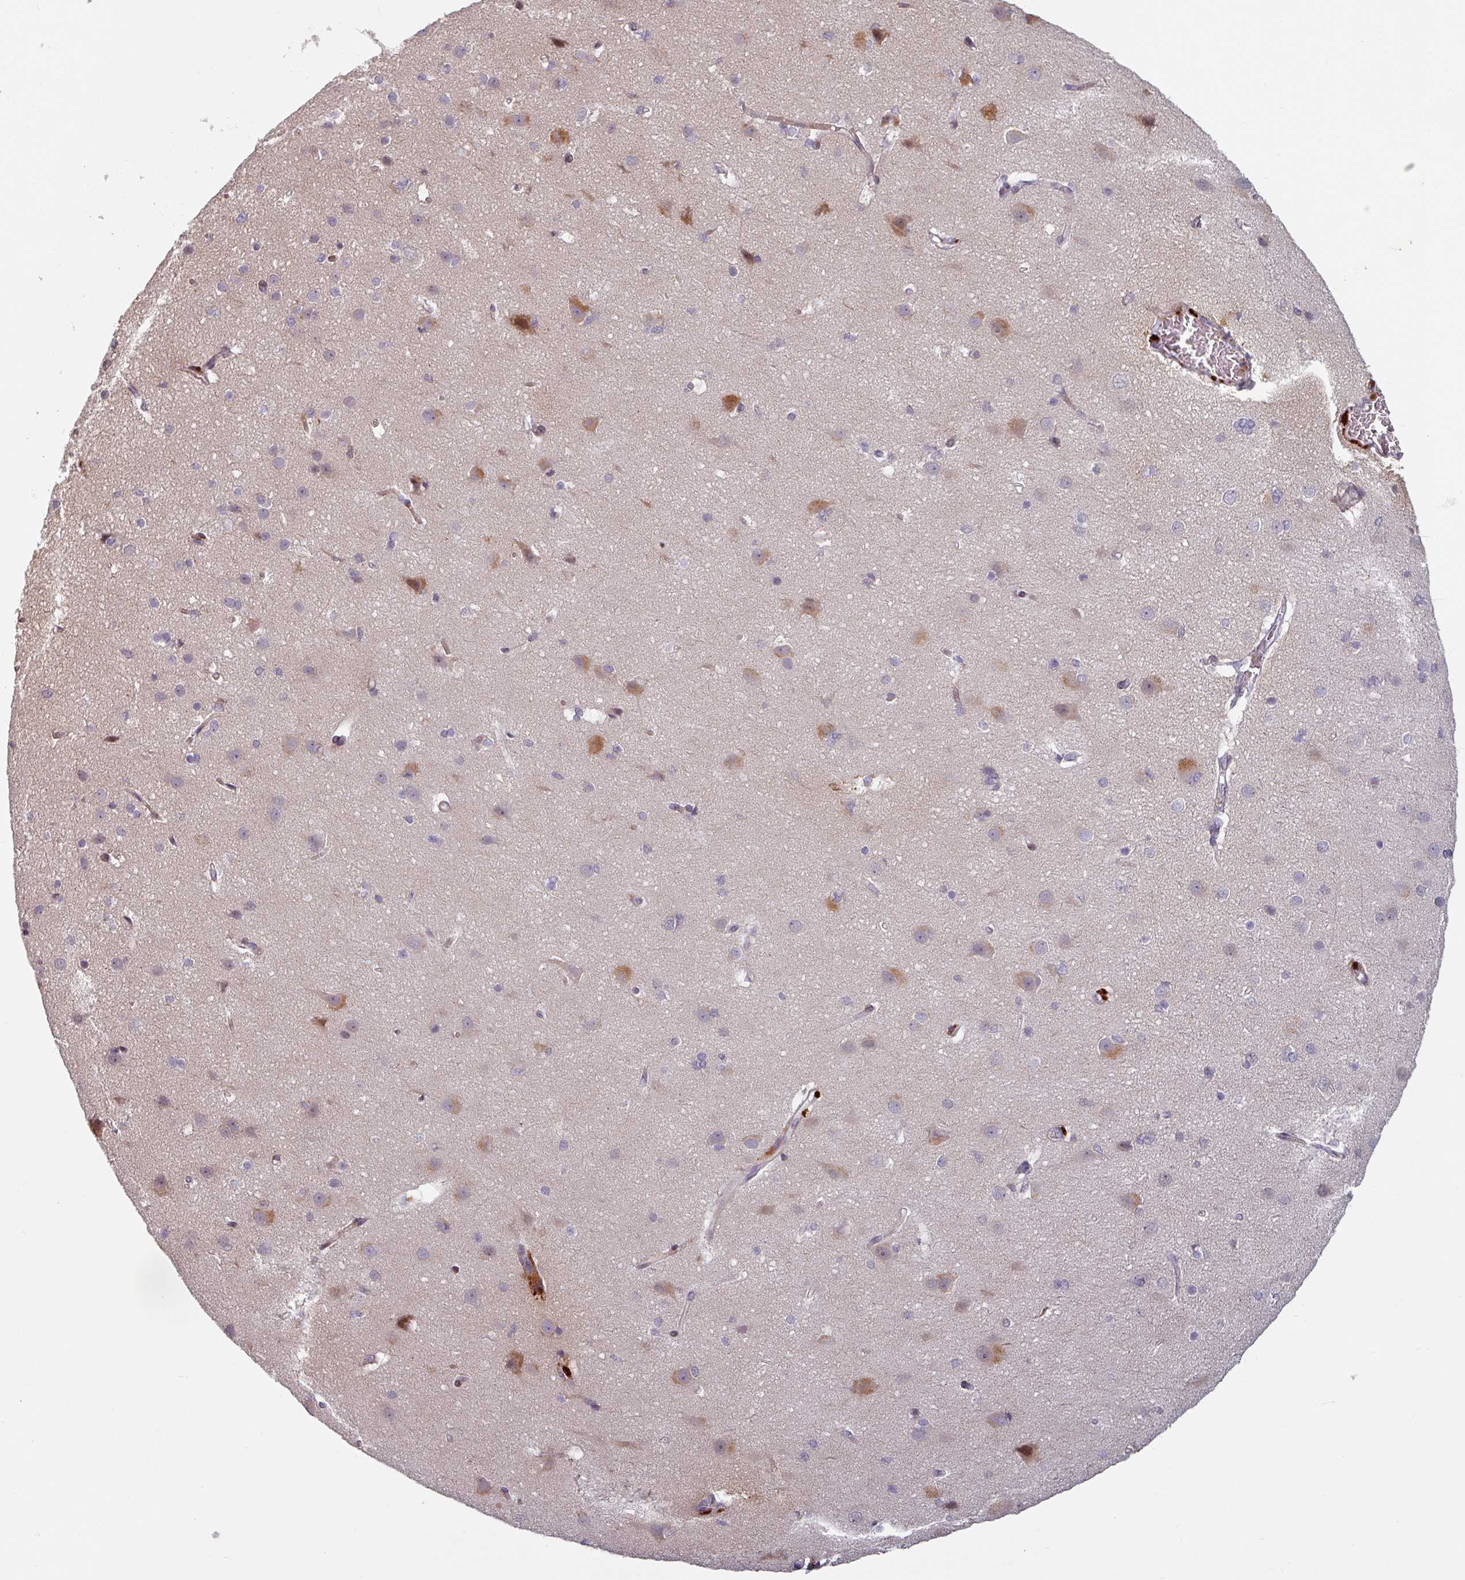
{"staining": {"intensity": "weak", "quantity": "<25%", "location": "cytoplasmic/membranous"}, "tissue": "cerebral cortex", "cell_type": "Endothelial cells", "image_type": "normal", "snomed": [{"axis": "morphology", "description": "Normal tissue, NOS"}, {"axis": "topography", "description": "Cerebral cortex"}], "caption": "An IHC image of normal cerebral cortex is shown. There is no staining in endothelial cells of cerebral cortex. (DAB (3,3'-diaminobenzidine) immunohistochemistry (IHC) visualized using brightfield microscopy, high magnification).", "gene": "CYB5RL", "patient": {"sex": "male", "age": 37}}